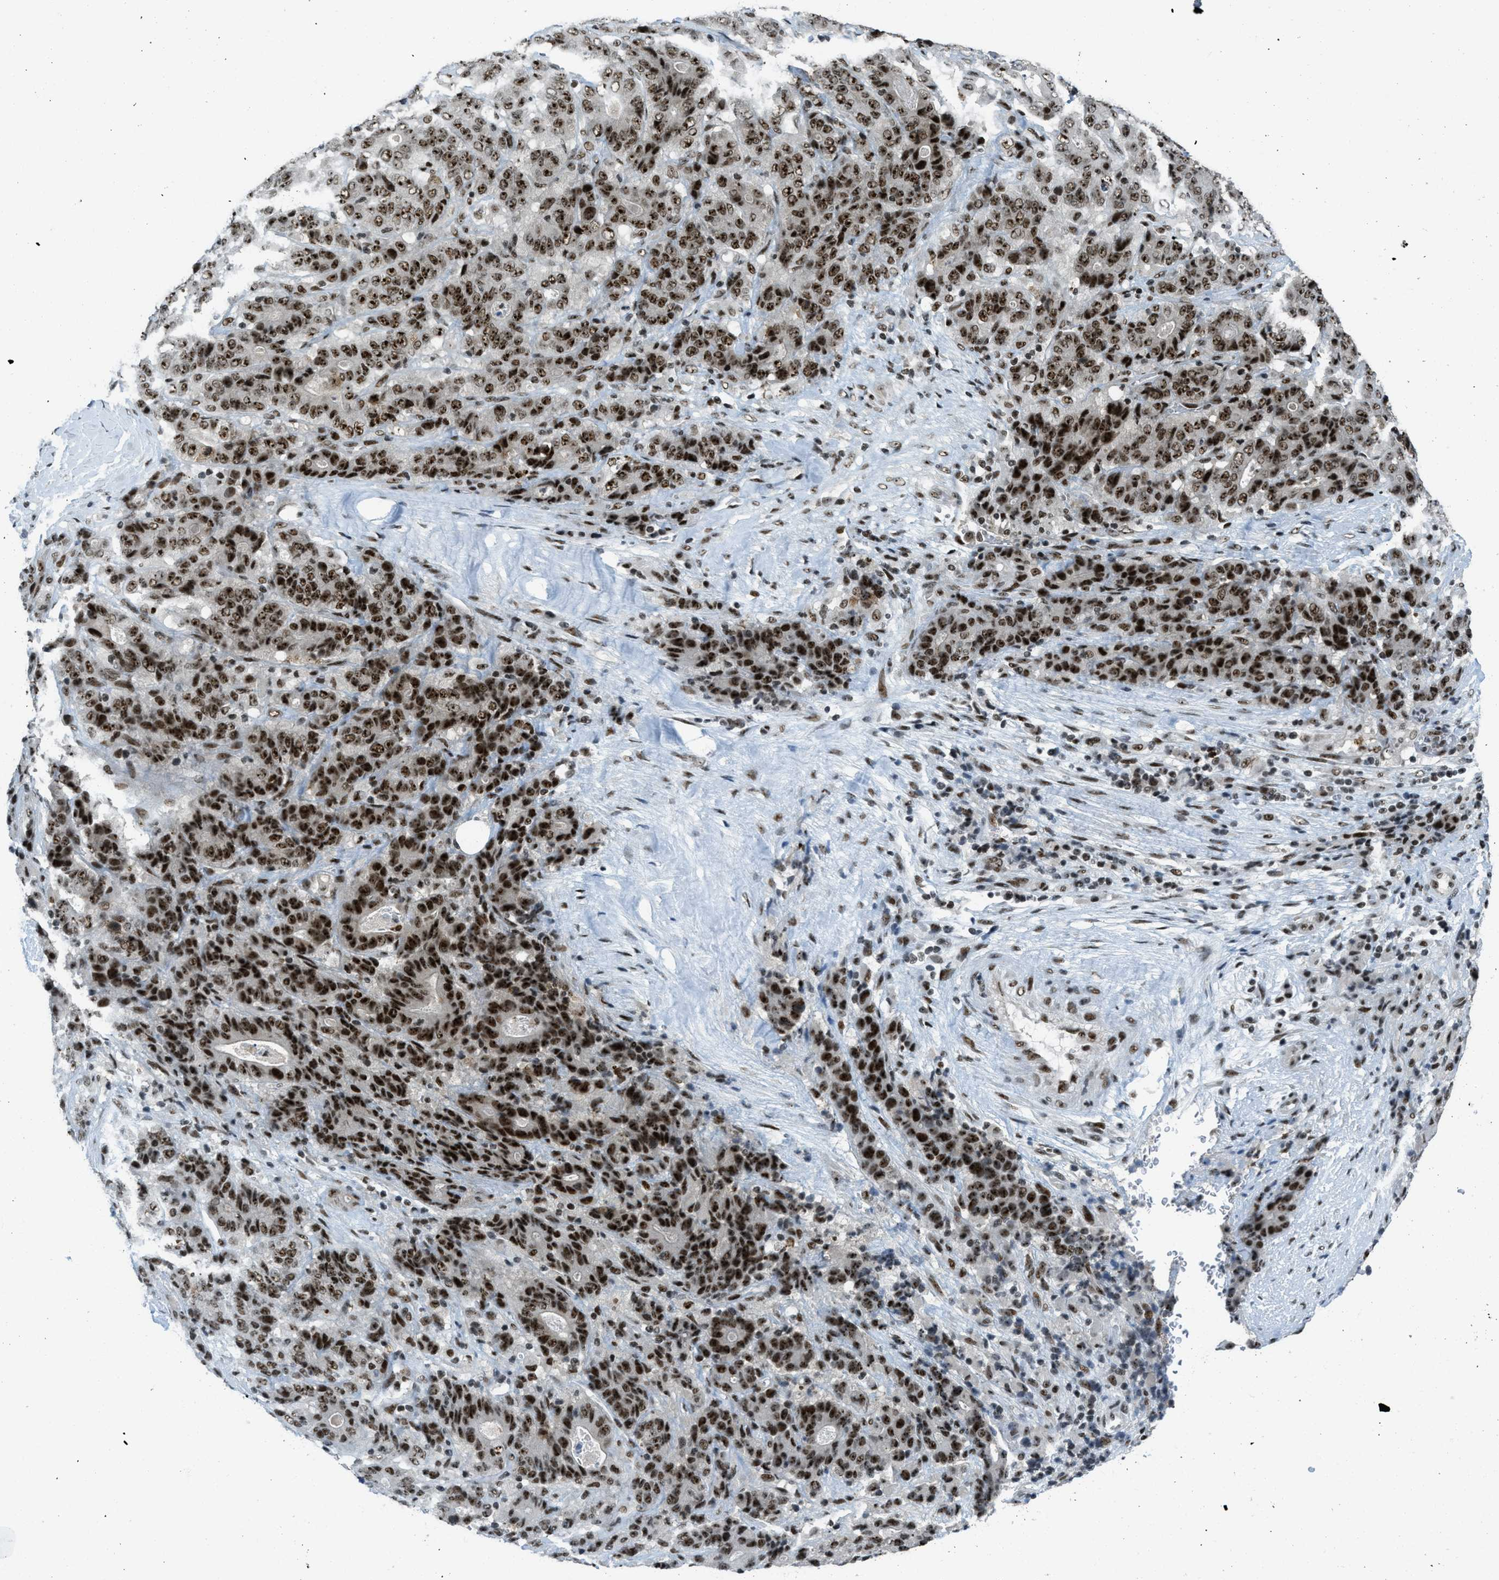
{"staining": {"intensity": "strong", "quantity": ">75%", "location": "nuclear"}, "tissue": "stomach cancer", "cell_type": "Tumor cells", "image_type": "cancer", "snomed": [{"axis": "morphology", "description": "Adenocarcinoma, NOS"}, {"axis": "topography", "description": "Stomach"}], "caption": "A histopathology image of stomach cancer (adenocarcinoma) stained for a protein demonstrates strong nuclear brown staining in tumor cells.", "gene": "URB1", "patient": {"sex": "female", "age": 73}}